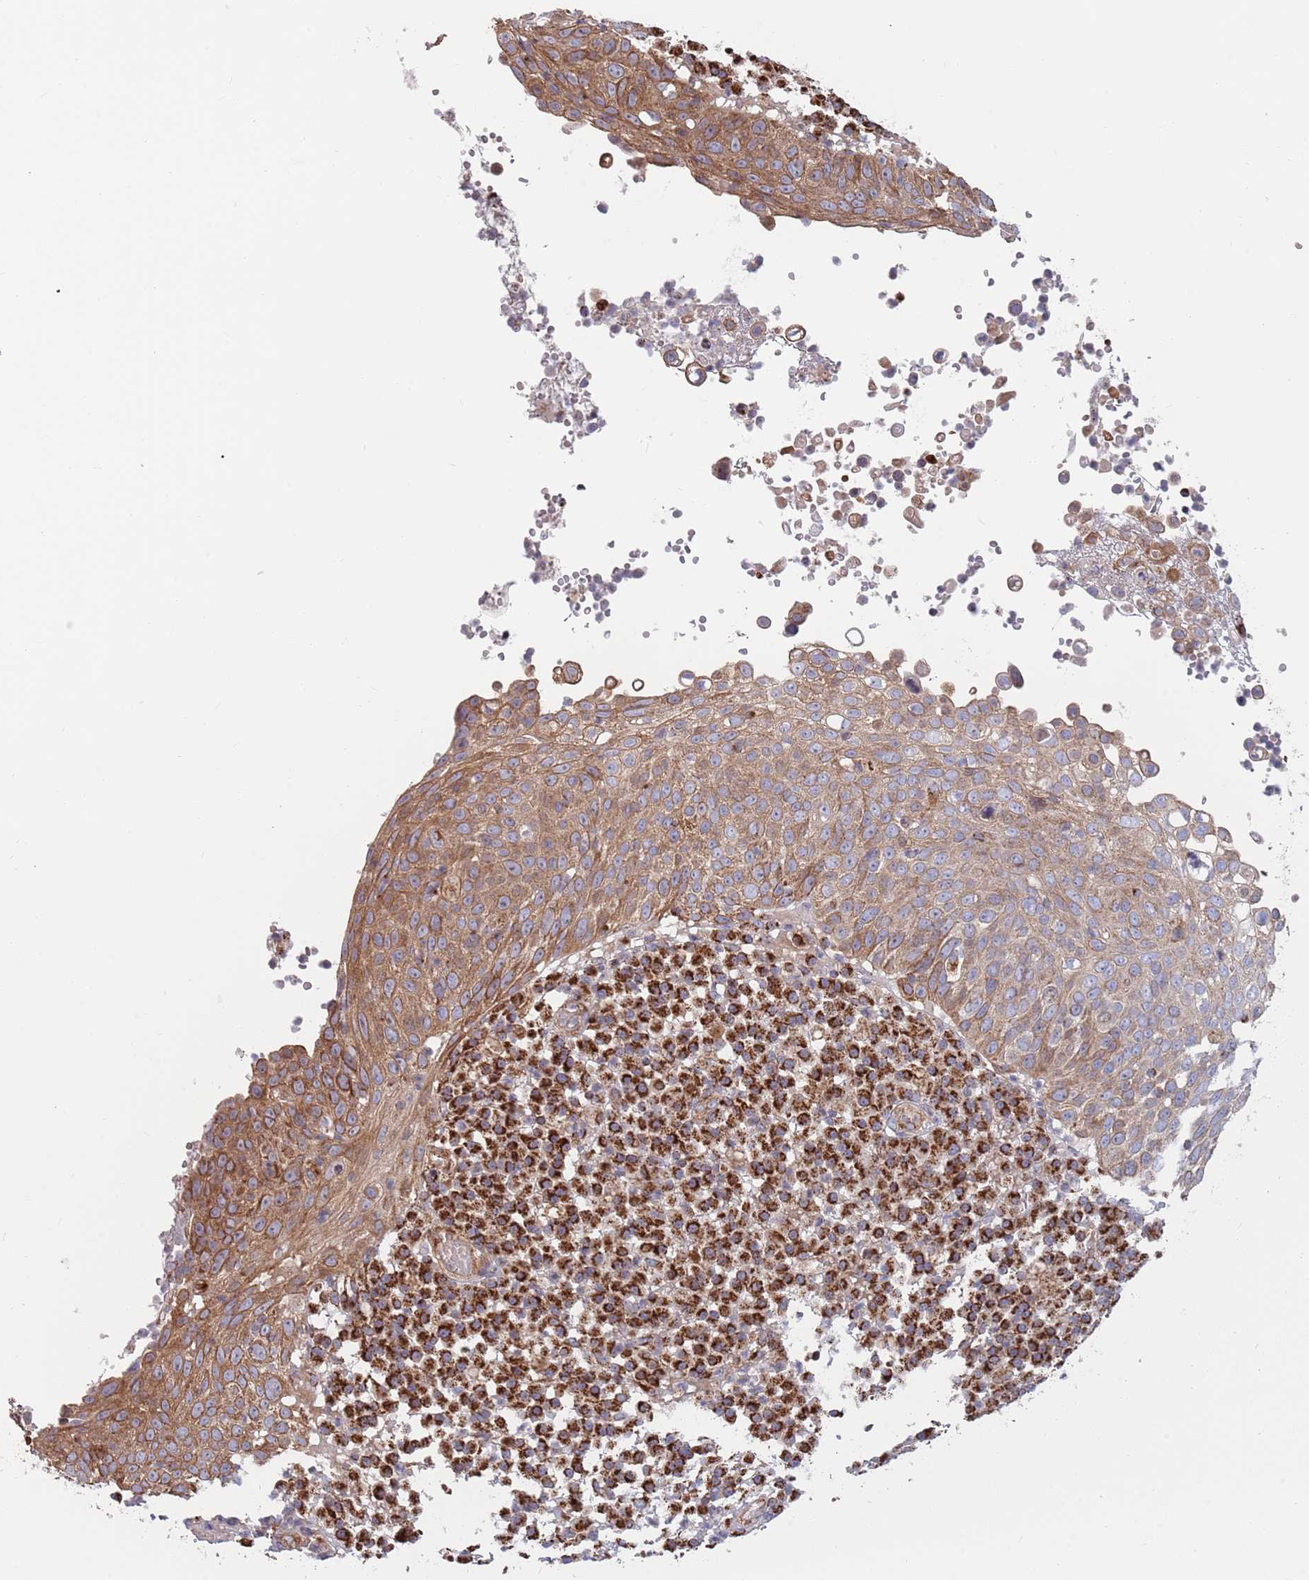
{"staining": {"intensity": "moderate", "quantity": ">75%", "location": "cytoplasmic/membranous"}, "tissue": "skin cancer", "cell_type": "Tumor cells", "image_type": "cancer", "snomed": [{"axis": "morphology", "description": "Squamous cell carcinoma in situ, NOS"}, {"axis": "morphology", "description": "Squamous cell carcinoma, NOS"}, {"axis": "topography", "description": "Skin"}], "caption": "Immunohistochemical staining of human skin cancer (squamous cell carcinoma in situ) demonstrates medium levels of moderate cytoplasmic/membranous protein positivity in about >75% of tumor cells. (DAB (3,3'-diaminobenzidine) IHC, brown staining for protein, blue staining for nuclei).", "gene": "ATP5PD", "patient": {"sex": "male", "age": 93}}